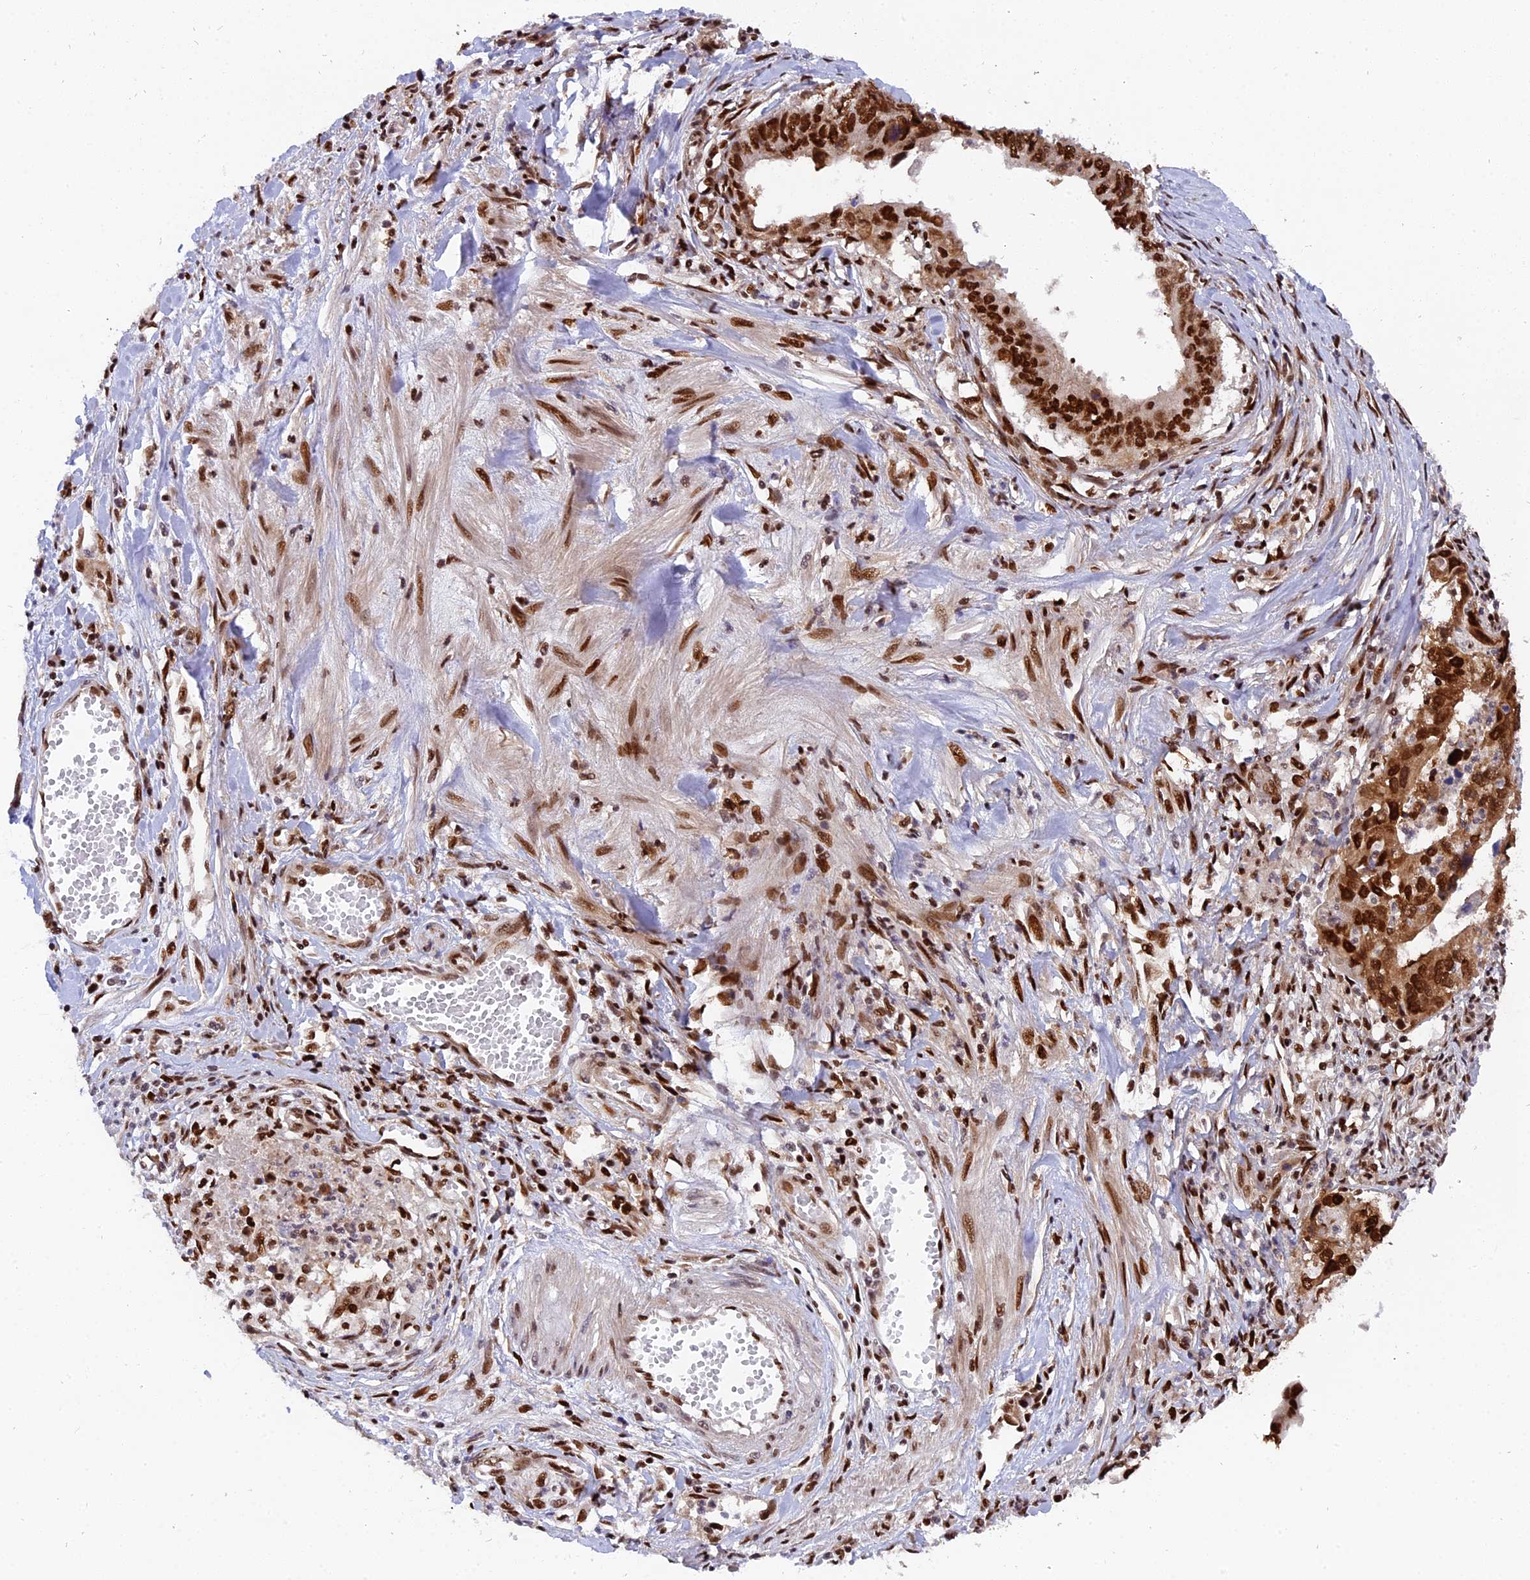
{"staining": {"intensity": "strong", "quantity": ">75%", "location": "cytoplasmic/membranous,nuclear"}, "tissue": "stomach cancer", "cell_type": "Tumor cells", "image_type": "cancer", "snomed": [{"axis": "morphology", "description": "Adenocarcinoma, NOS"}, {"axis": "topography", "description": "Stomach"}], "caption": "A brown stain labels strong cytoplasmic/membranous and nuclear positivity of a protein in human stomach adenocarcinoma tumor cells.", "gene": "RAMAC", "patient": {"sex": "male", "age": 59}}